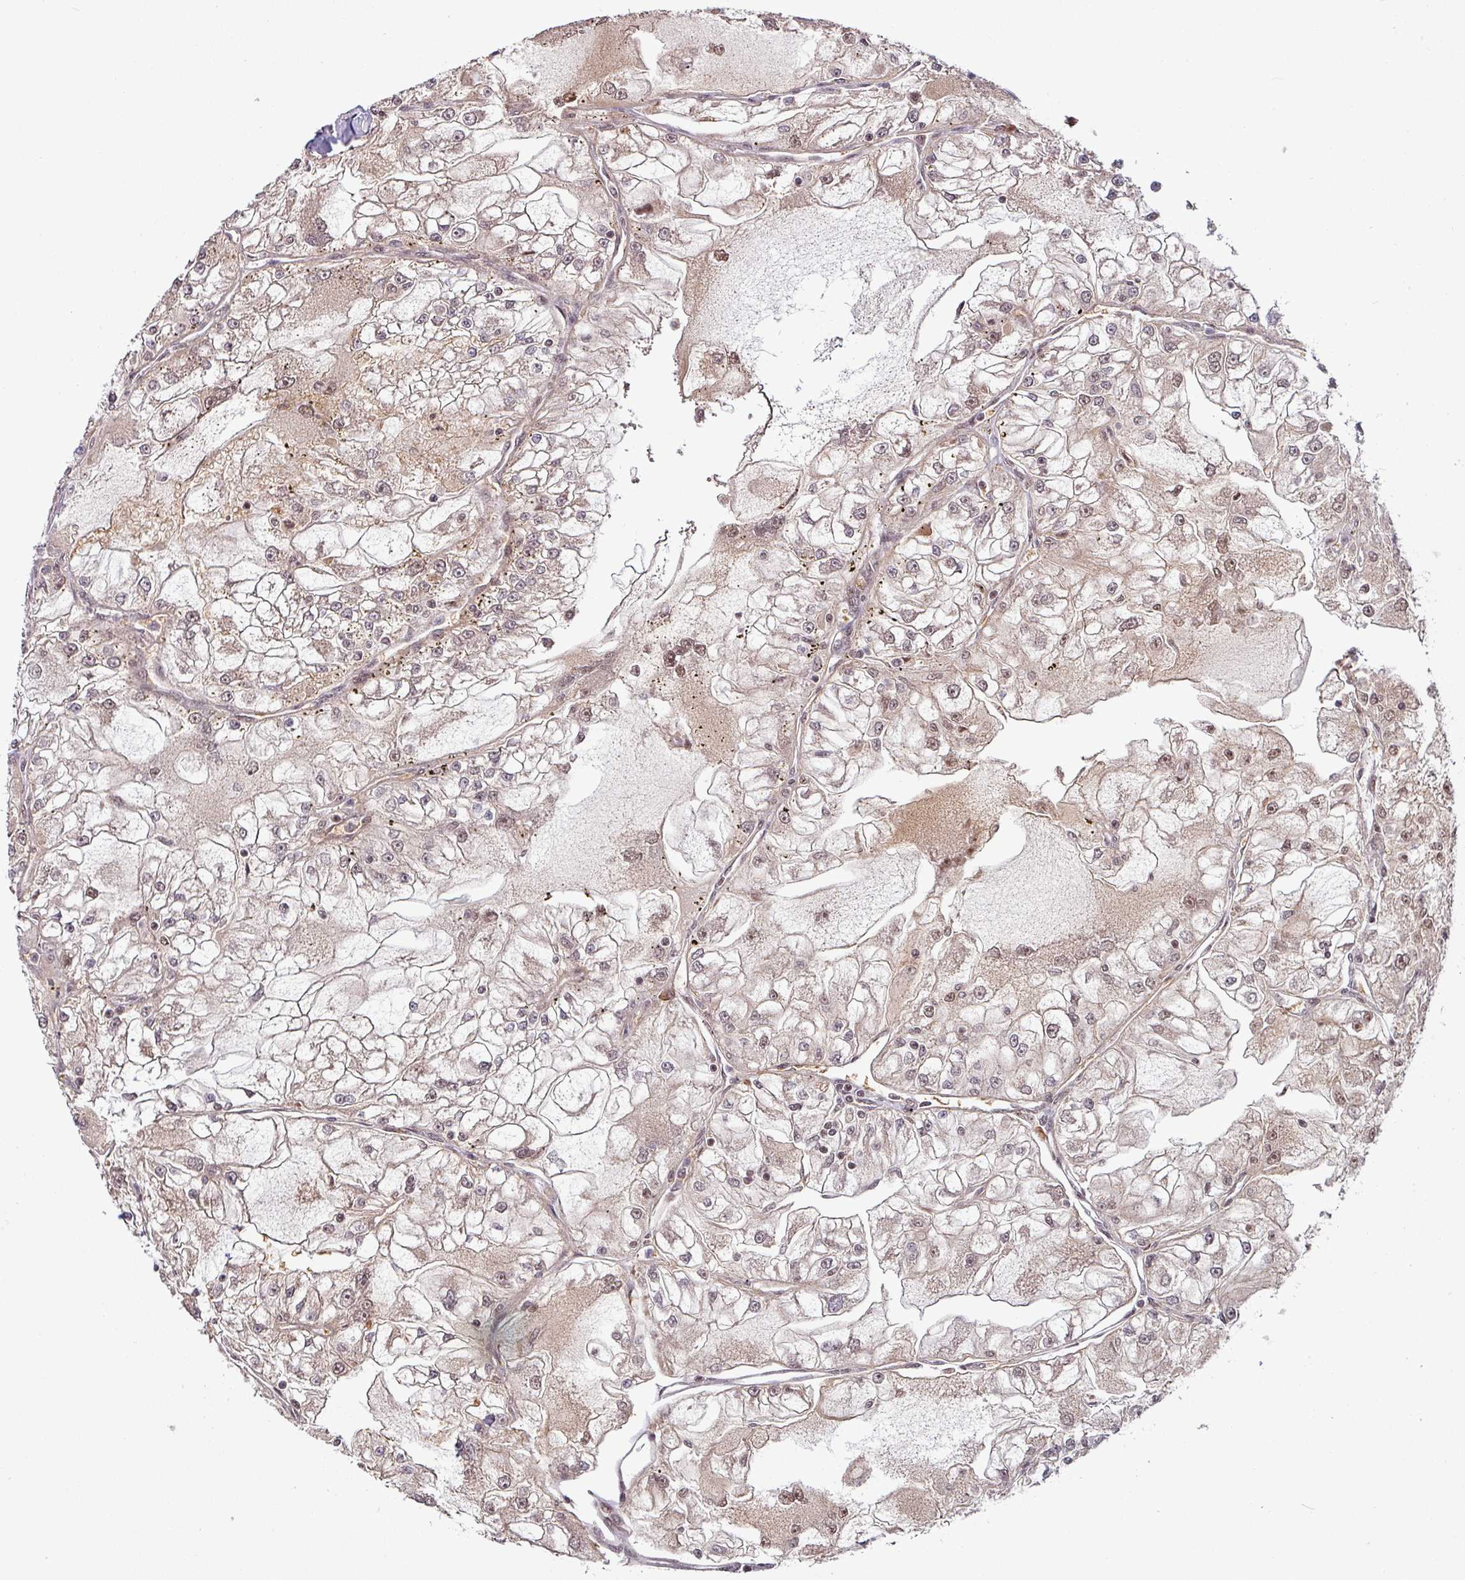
{"staining": {"intensity": "weak", "quantity": ">75%", "location": "cytoplasmic/membranous,nuclear"}, "tissue": "renal cancer", "cell_type": "Tumor cells", "image_type": "cancer", "snomed": [{"axis": "morphology", "description": "Adenocarcinoma, NOS"}, {"axis": "topography", "description": "Kidney"}], "caption": "Immunohistochemistry (IHC) photomicrograph of adenocarcinoma (renal) stained for a protein (brown), which displays low levels of weak cytoplasmic/membranous and nuclear expression in approximately >75% of tumor cells.", "gene": "PHF23", "patient": {"sex": "female", "age": 72}}